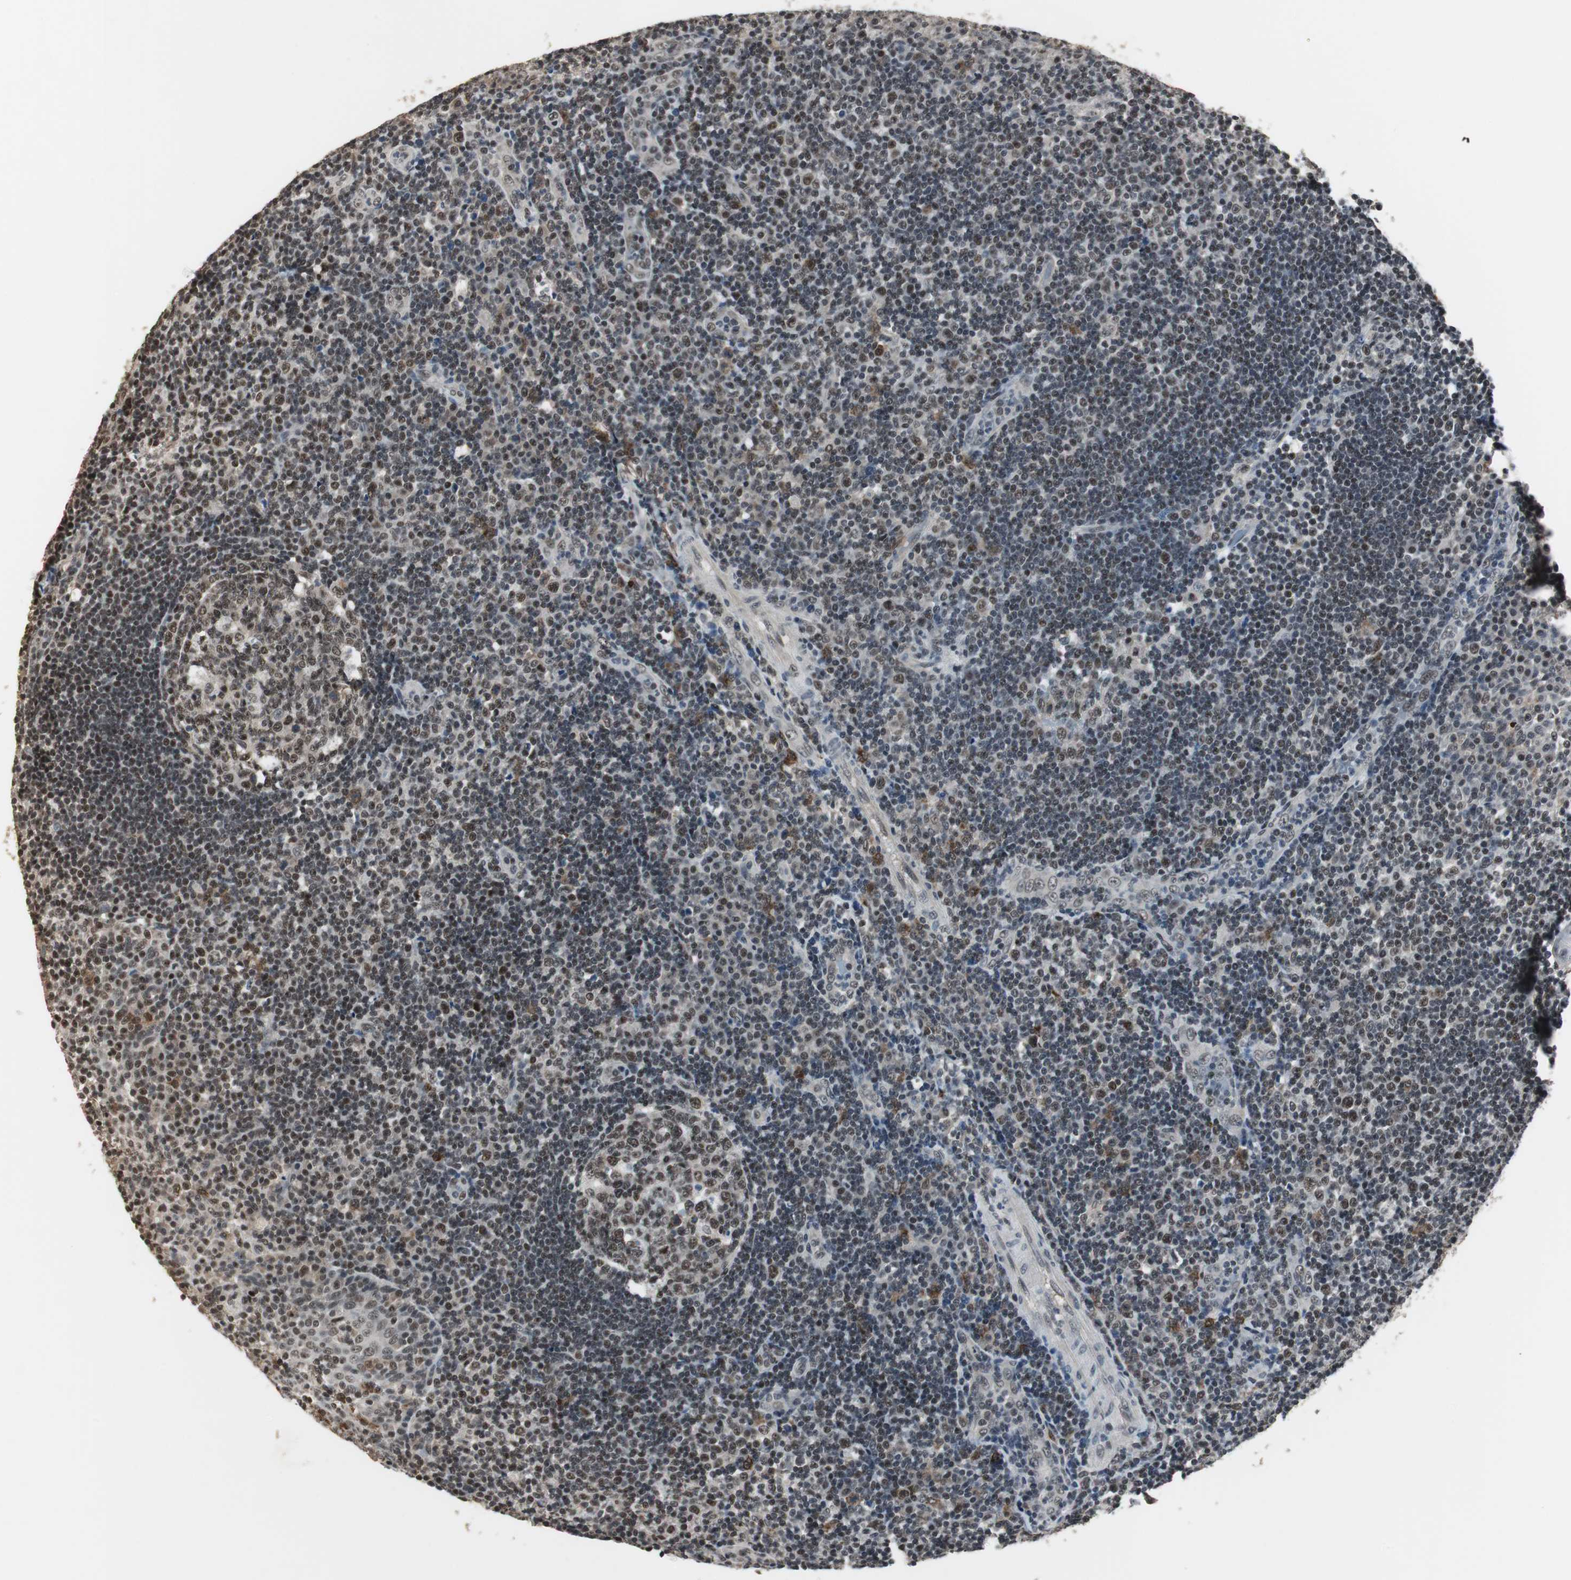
{"staining": {"intensity": "strong", "quantity": ">75%", "location": "nuclear"}, "tissue": "tonsil", "cell_type": "Germinal center cells", "image_type": "normal", "snomed": [{"axis": "morphology", "description": "Normal tissue, NOS"}, {"axis": "topography", "description": "Tonsil"}], "caption": "This histopathology image displays normal tonsil stained with immunohistochemistry (IHC) to label a protein in brown. The nuclear of germinal center cells show strong positivity for the protein. Nuclei are counter-stained blue.", "gene": "MKX", "patient": {"sex": "female", "age": 40}}